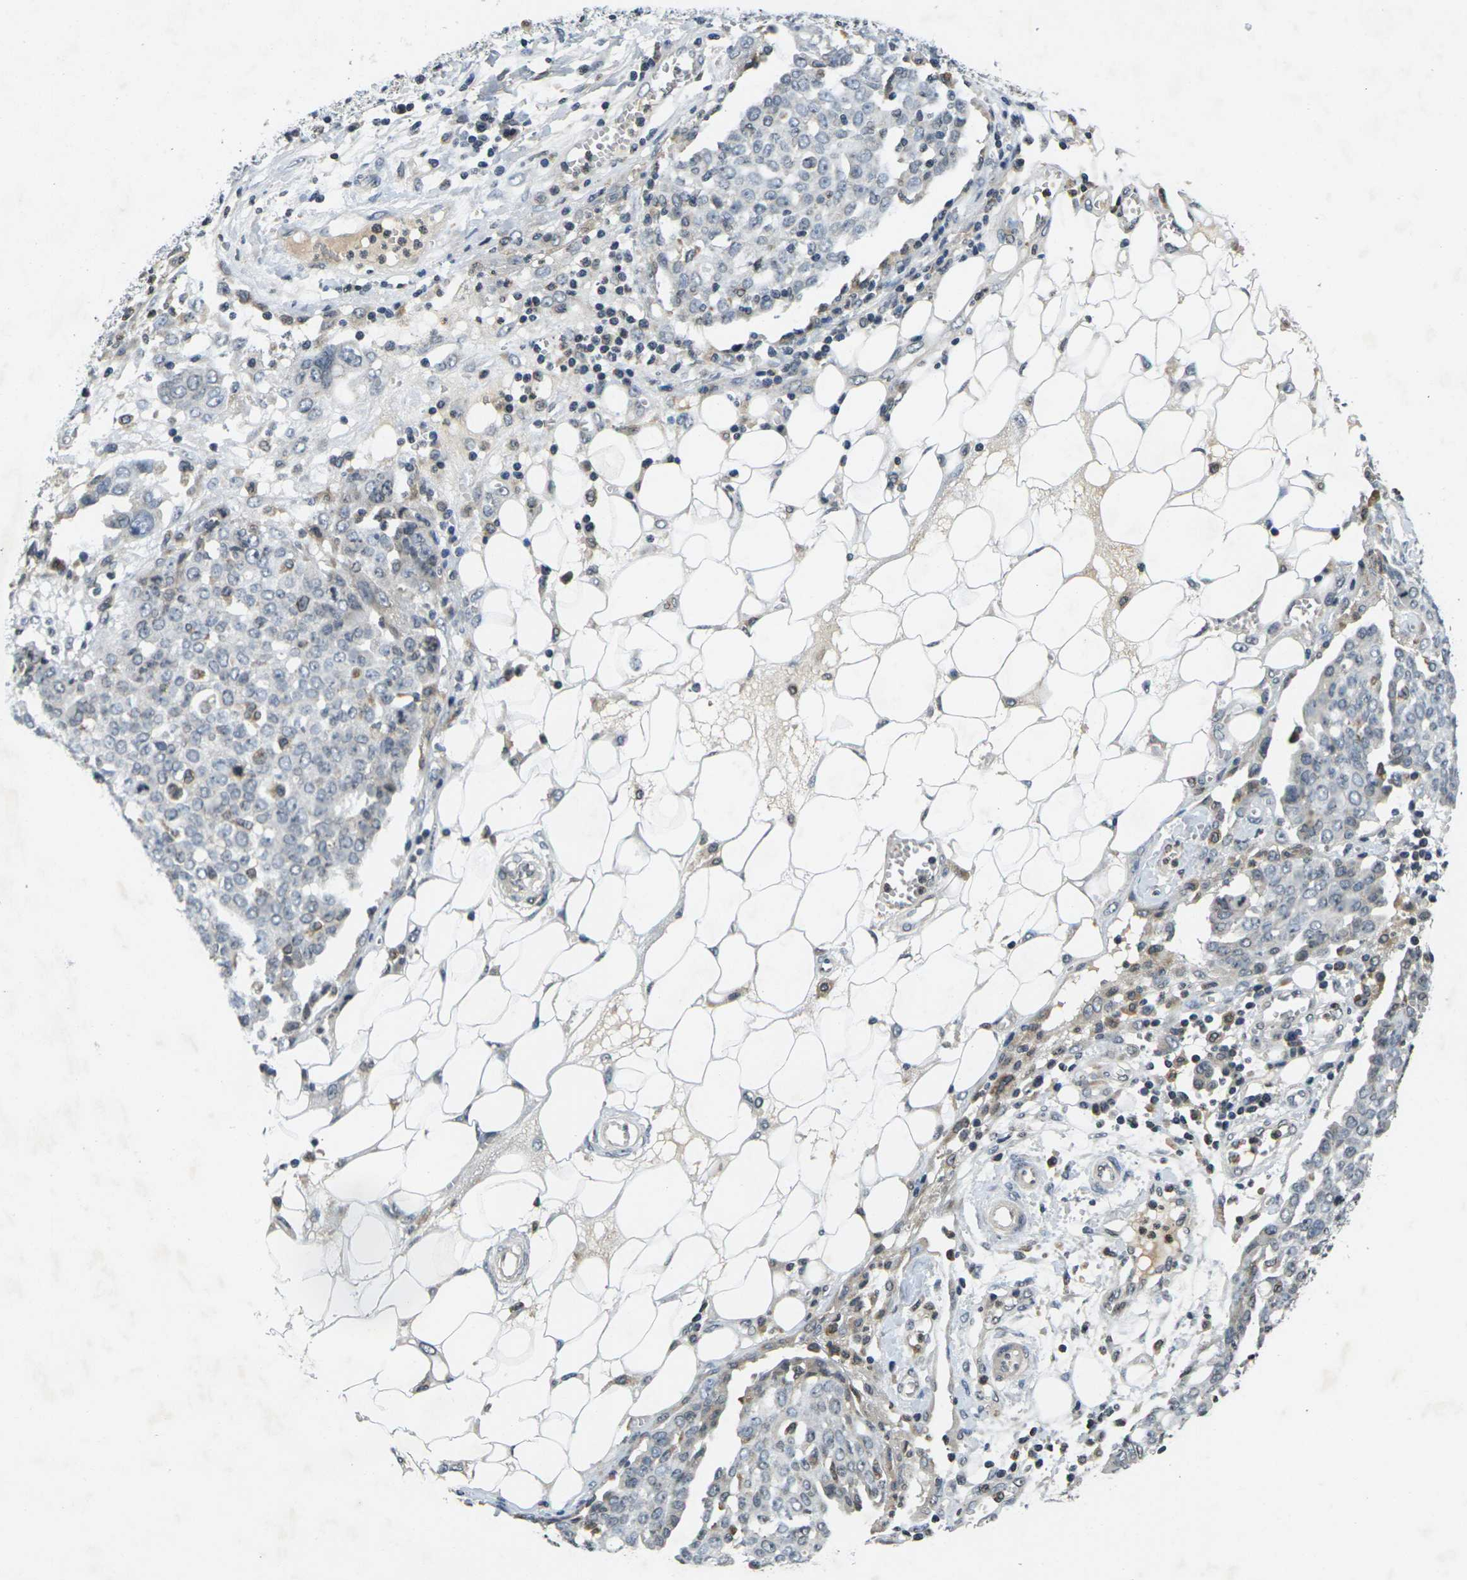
{"staining": {"intensity": "negative", "quantity": "none", "location": "none"}, "tissue": "ovarian cancer", "cell_type": "Tumor cells", "image_type": "cancer", "snomed": [{"axis": "morphology", "description": "Cystadenocarcinoma, serous, NOS"}, {"axis": "topography", "description": "Soft tissue"}, {"axis": "topography", "description": "Ovary"}], "caption": "The histopathology image demonstrates no staining of tumor cells in ovarian serous cystadenocarcinoma.", "gene": "C1QC", "patient": {"sex": "female", "age": 57}}